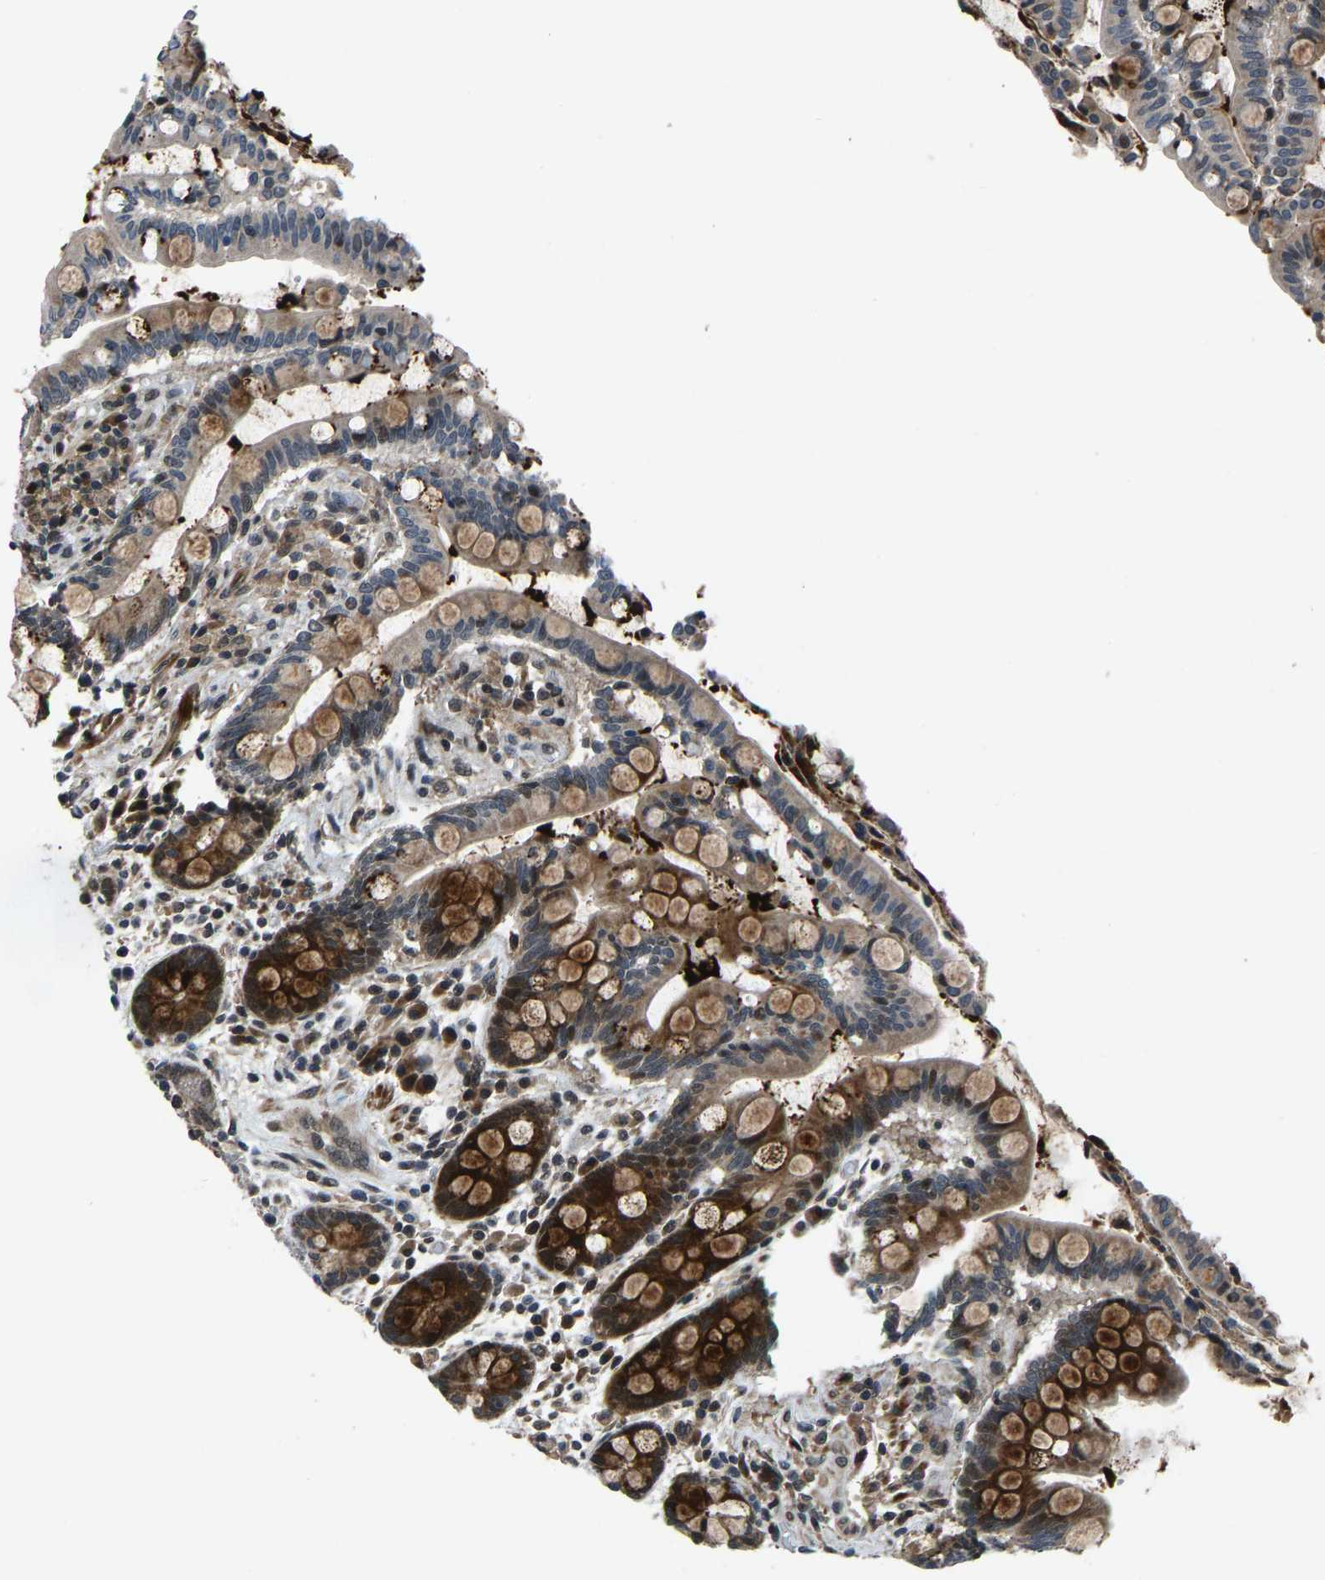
{"staining": {"intensity": "moderate", "quantity": ">75%", "location": "cytoplasmic/membranous"}, "tissue": "colon", "cell_type": "Endothelial cells", "image_type": "normal", "snomed": [{"axis": "morphology", "description": "Normal tissue, NOS"}, {"axis": "topography", "description": "Colon"}], "caption": "High-magnification brightfield microscopy of unremarkable colon stained with DAB (3,3'-diaminobenzidine) (brown) and counterstained with hematoxylin (blue). endothelial cells exhibit moderate cytoplasmic/membranous staining is appreciated in approximately>75% of cells. Nuclei are stained in blue.", "gene": "RLIM", "patient": {"sex": "male", "age": 73}}